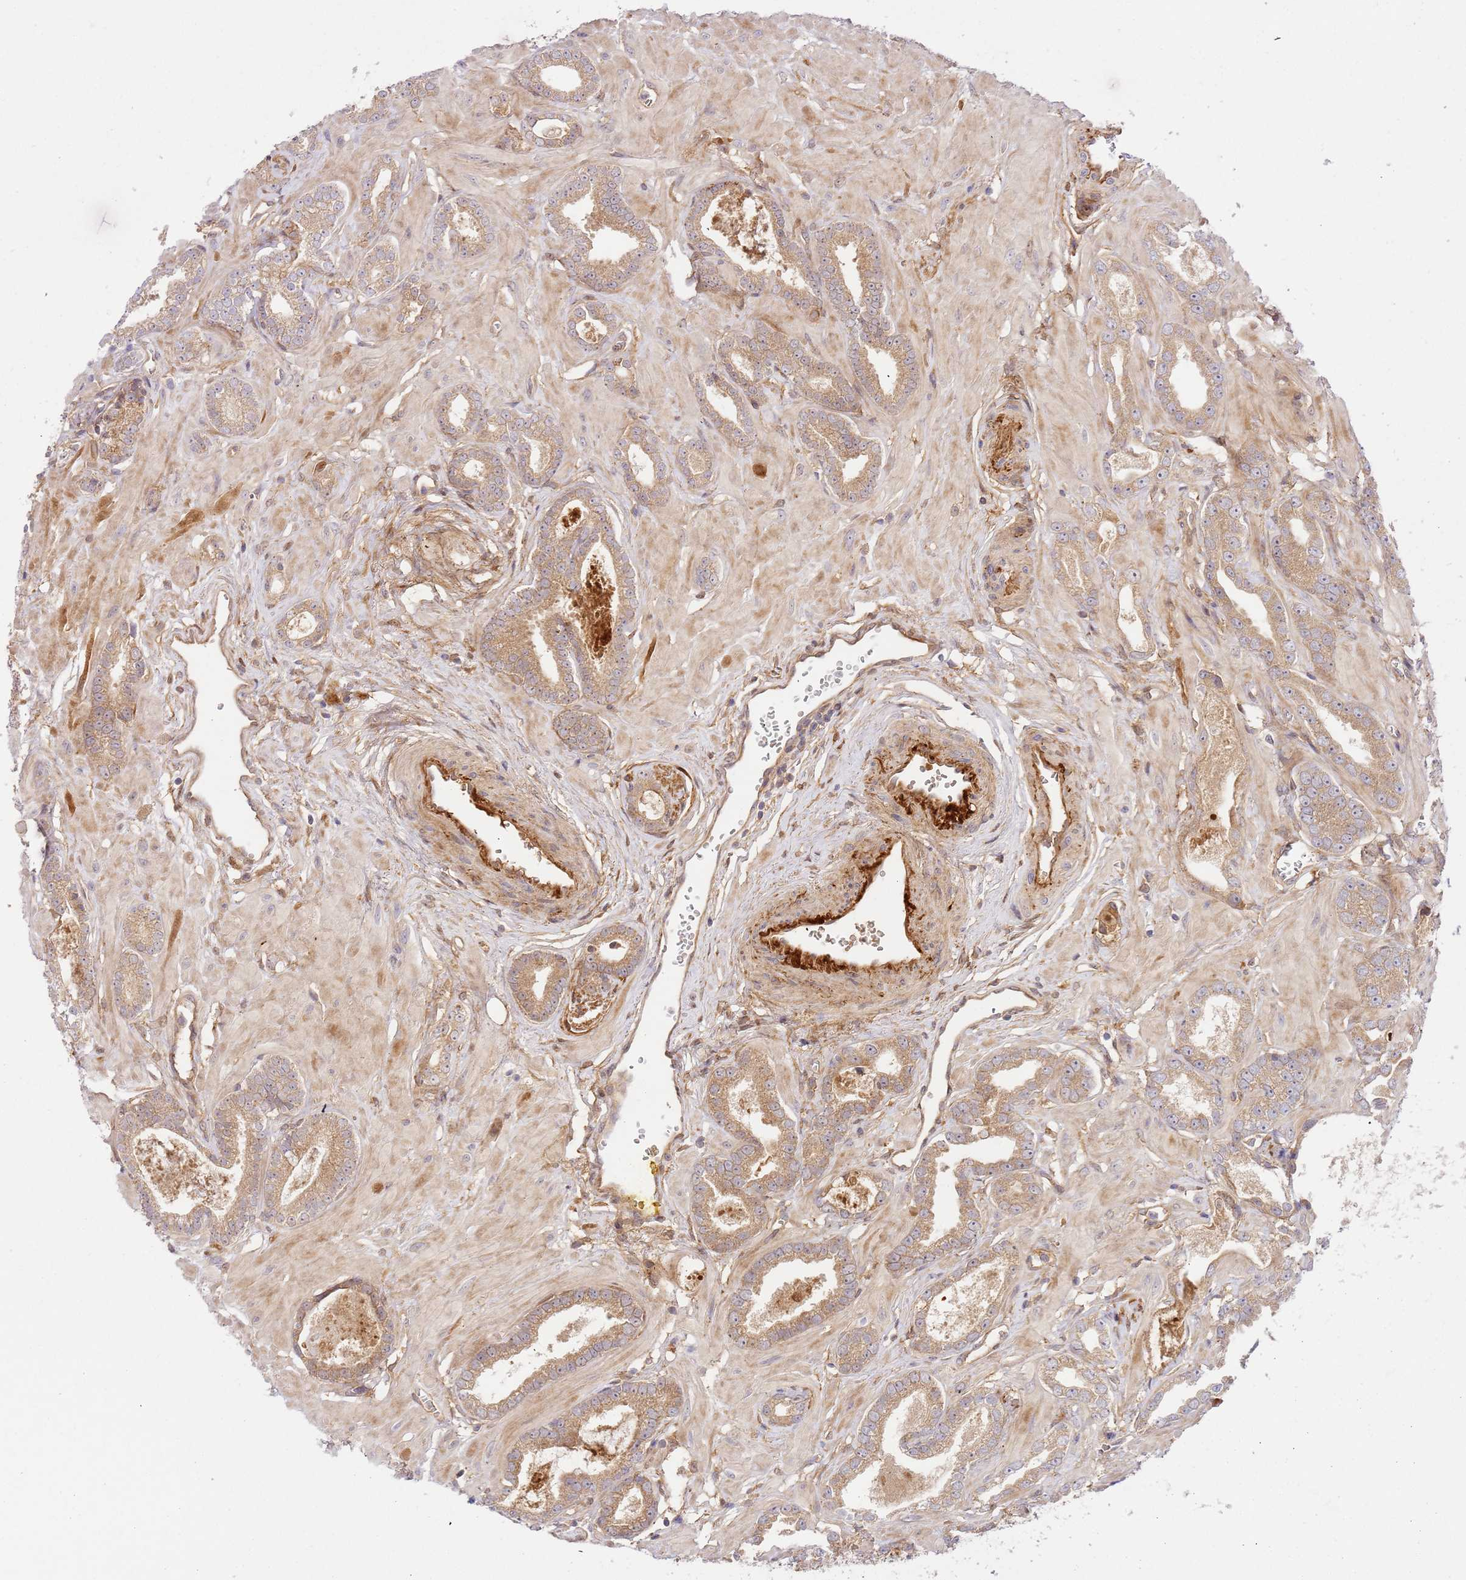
{"staining": {"intensity": "moderate", "quantity": ">75%", "location": "cytoplasmic/membranous"}, "tissue": "prostate cancer", "cell_type": "Tumor cells", "image_type": "cancer", "snomed": [{"axis": "morphology", "description": "Adenocarcinoma, Low grade"}, {"axis": "topography", "description": "Prostate"}], "caption": "Brown immunohistochemical staining in prostate cancer shows moderate cytoplasmic/membranous positivity in about >75% of tumor cells.", "gene": "C8G", "patient": {"sex": "male", "age": 60}}